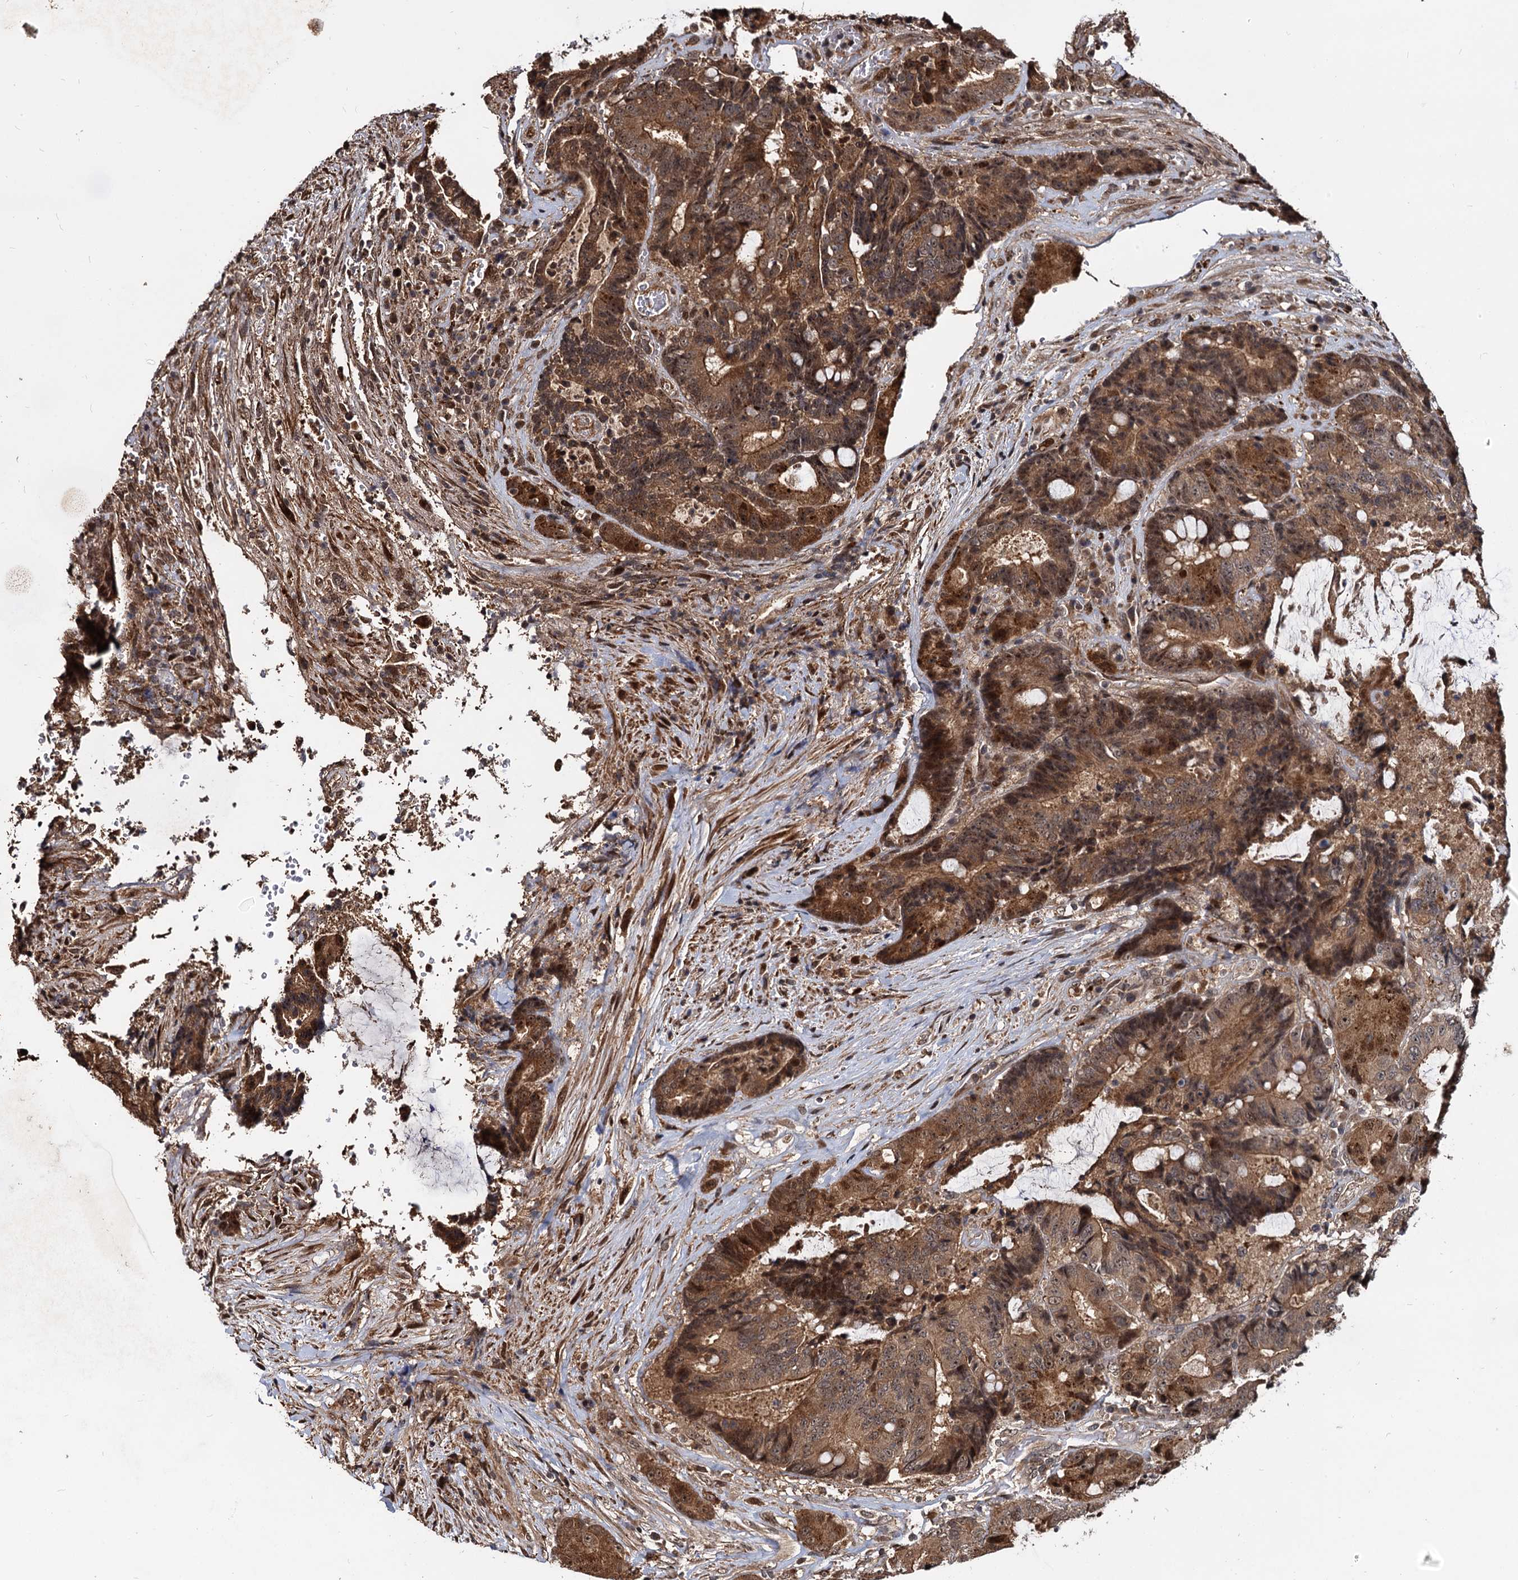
{"staining": {"intensity": "moderate", "quantity": ">75%", "location": "cytoplasmic/membranous"}, "tissue": "colorectal cancer", "cell_type": "Tumor cells", "image_type": "cancer", "snomed": [{"axis": "morphology", "description": "Adenocarcinoma, NOS"}, {"axis": "topography", "description": "Rectum"}], "caption": "This is an image of immunohistochemistry (IHC) staining of colorectal cancer (adenocarcinoma), which shows moderate positivity in the cytoplasmic/membranous of tumor cells.", "gene": "CEP192", "patient": {"sex": "male", "age": 69}}